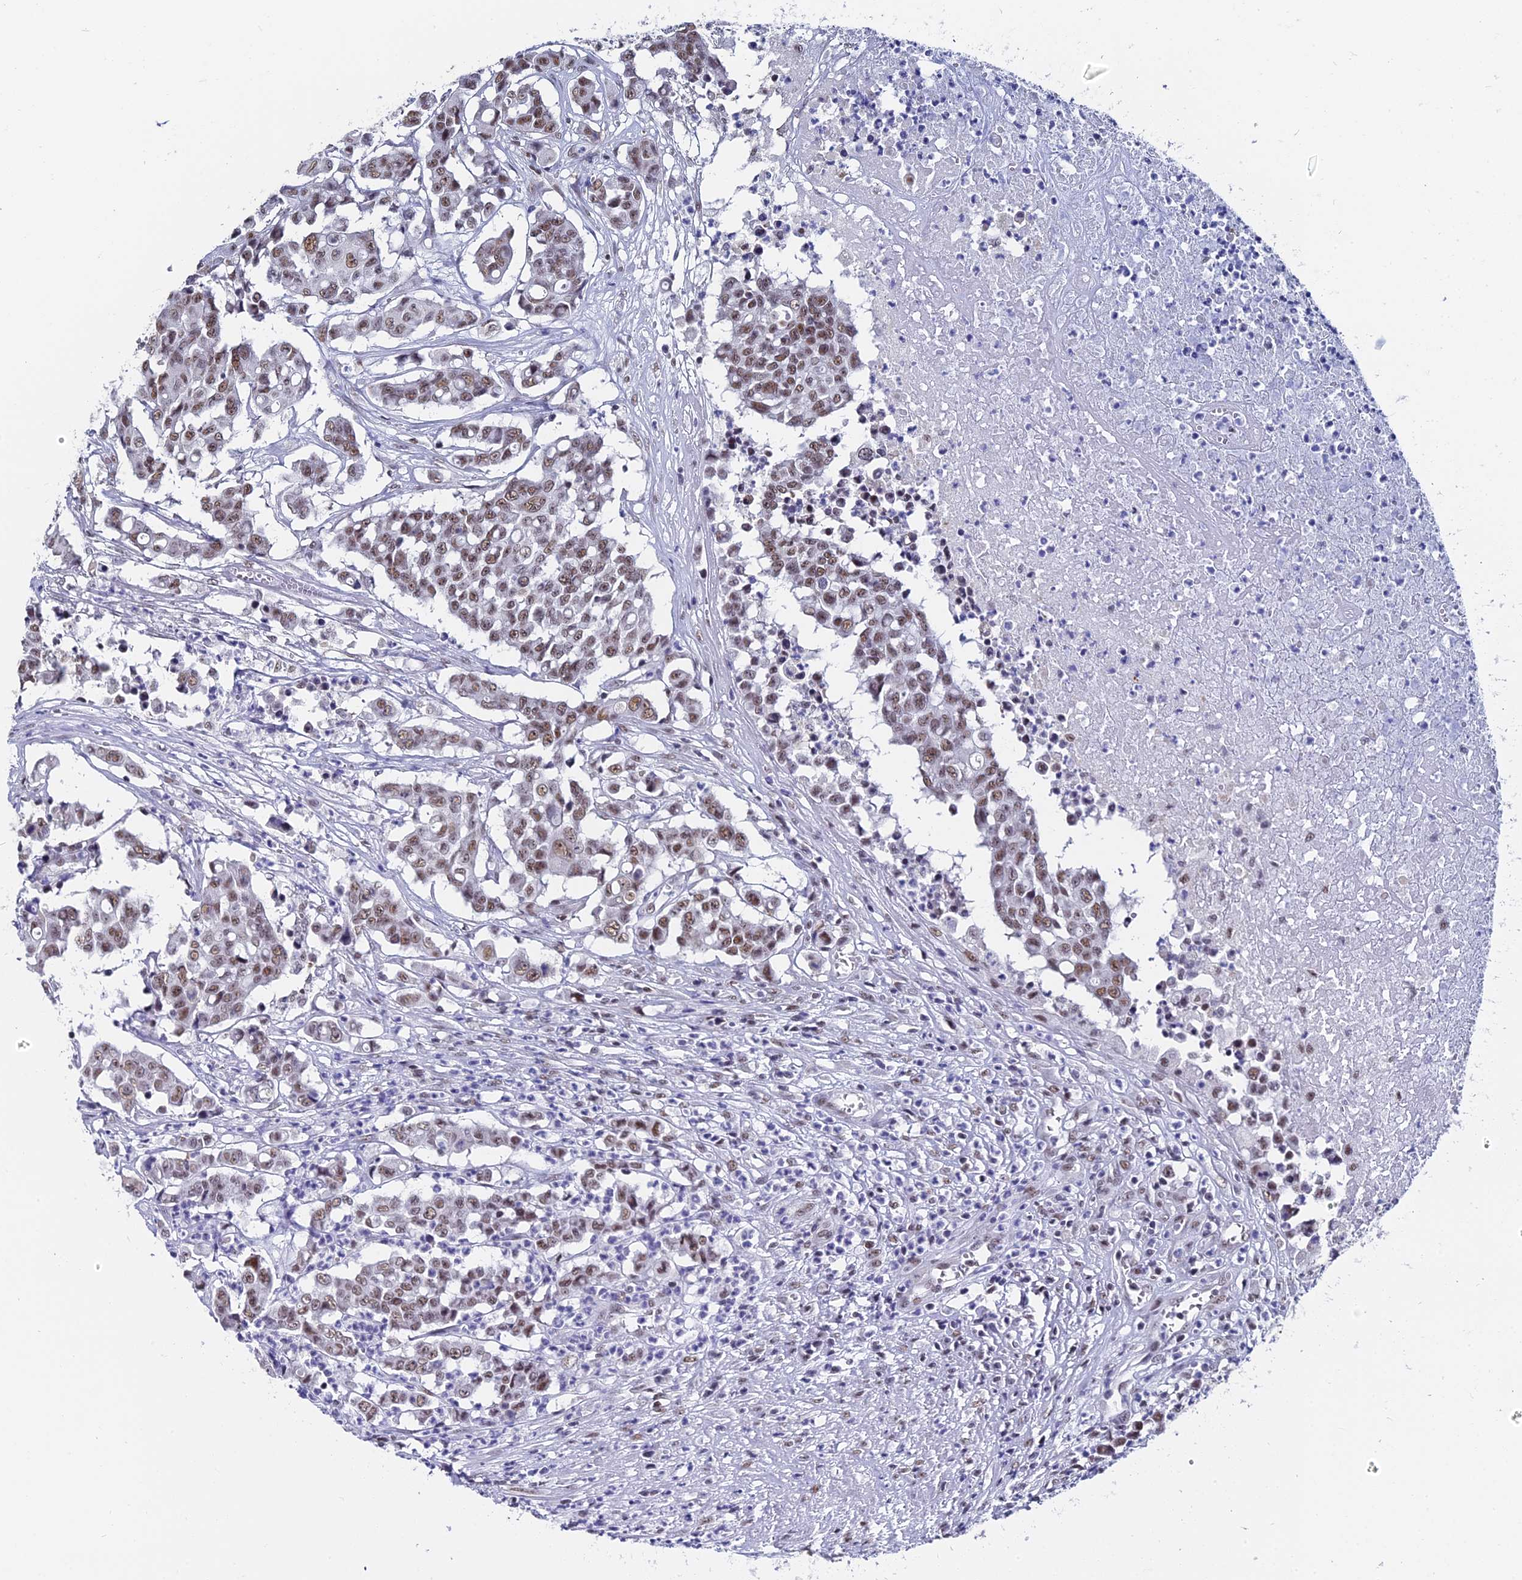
{"staining": {"intensity": "moderate", "quantity": "25%-75%", "location": "nuclear"}, "tissue": "colorectal cancer", "cell_type": "Tumor cells", "image_type": "cancer", "snomed": [{"axis": "morphology", "description": "Adenocarcinoma, NOS"}, {"axis": "topography", "description": "Colon"}], "caption": "Immunohistochemical staining of human adenocarcinoma (colorectal) demonstrates medium levels of moderate nuclear positivity in approximately 25%-75% of tumor cells.", "gene": "CD2BP2", "patient": {"sex": "male", "age": 51}}